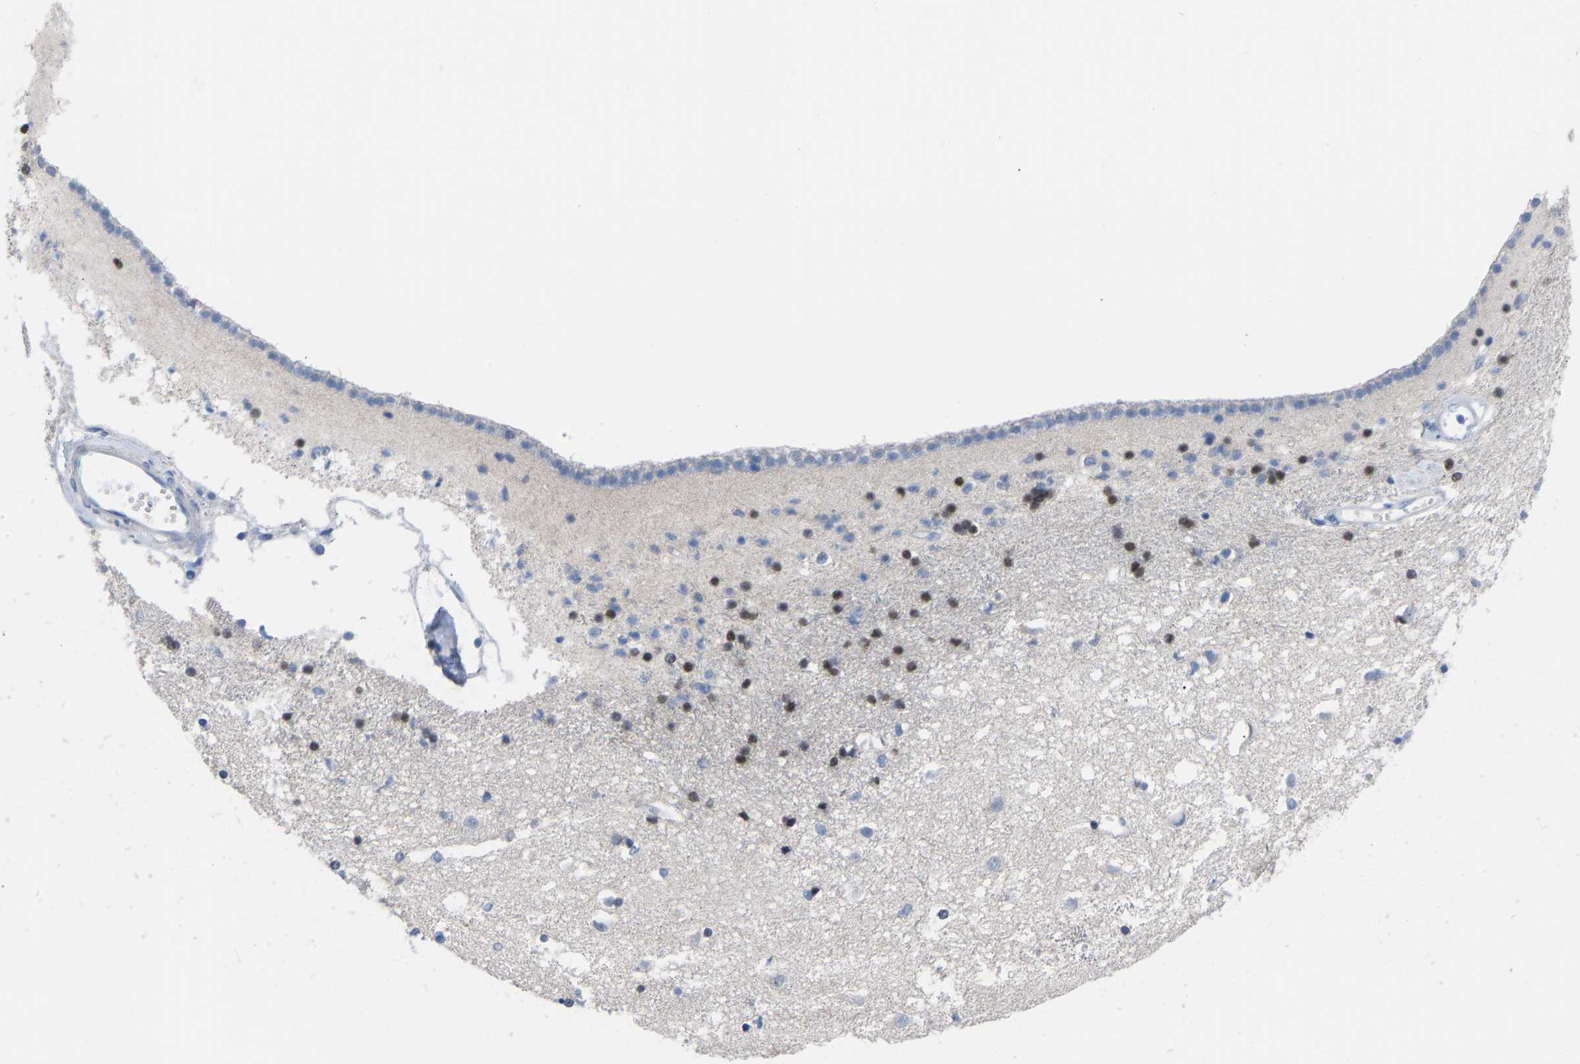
{"staining": {"intensity": "strong", "quantity": "25%-75%", "location": "nuclear"}, "tissue": "caudate", "cell_type": "Glial cells", "image_type": "normal", "snomed": [{"axis": "morphology", "description": "Normal tissue, NOS"}, {"axis": "topography", "description": "Lateral ventricle wall"}], "caption": "Immunohistochemical staining of unremarkable caudate demonstrates high levels of strong nuclear expression in about 25%-75% of glial cells.", "gene": "OLIG2", "patient": {"sex": "male", "age": 45}}